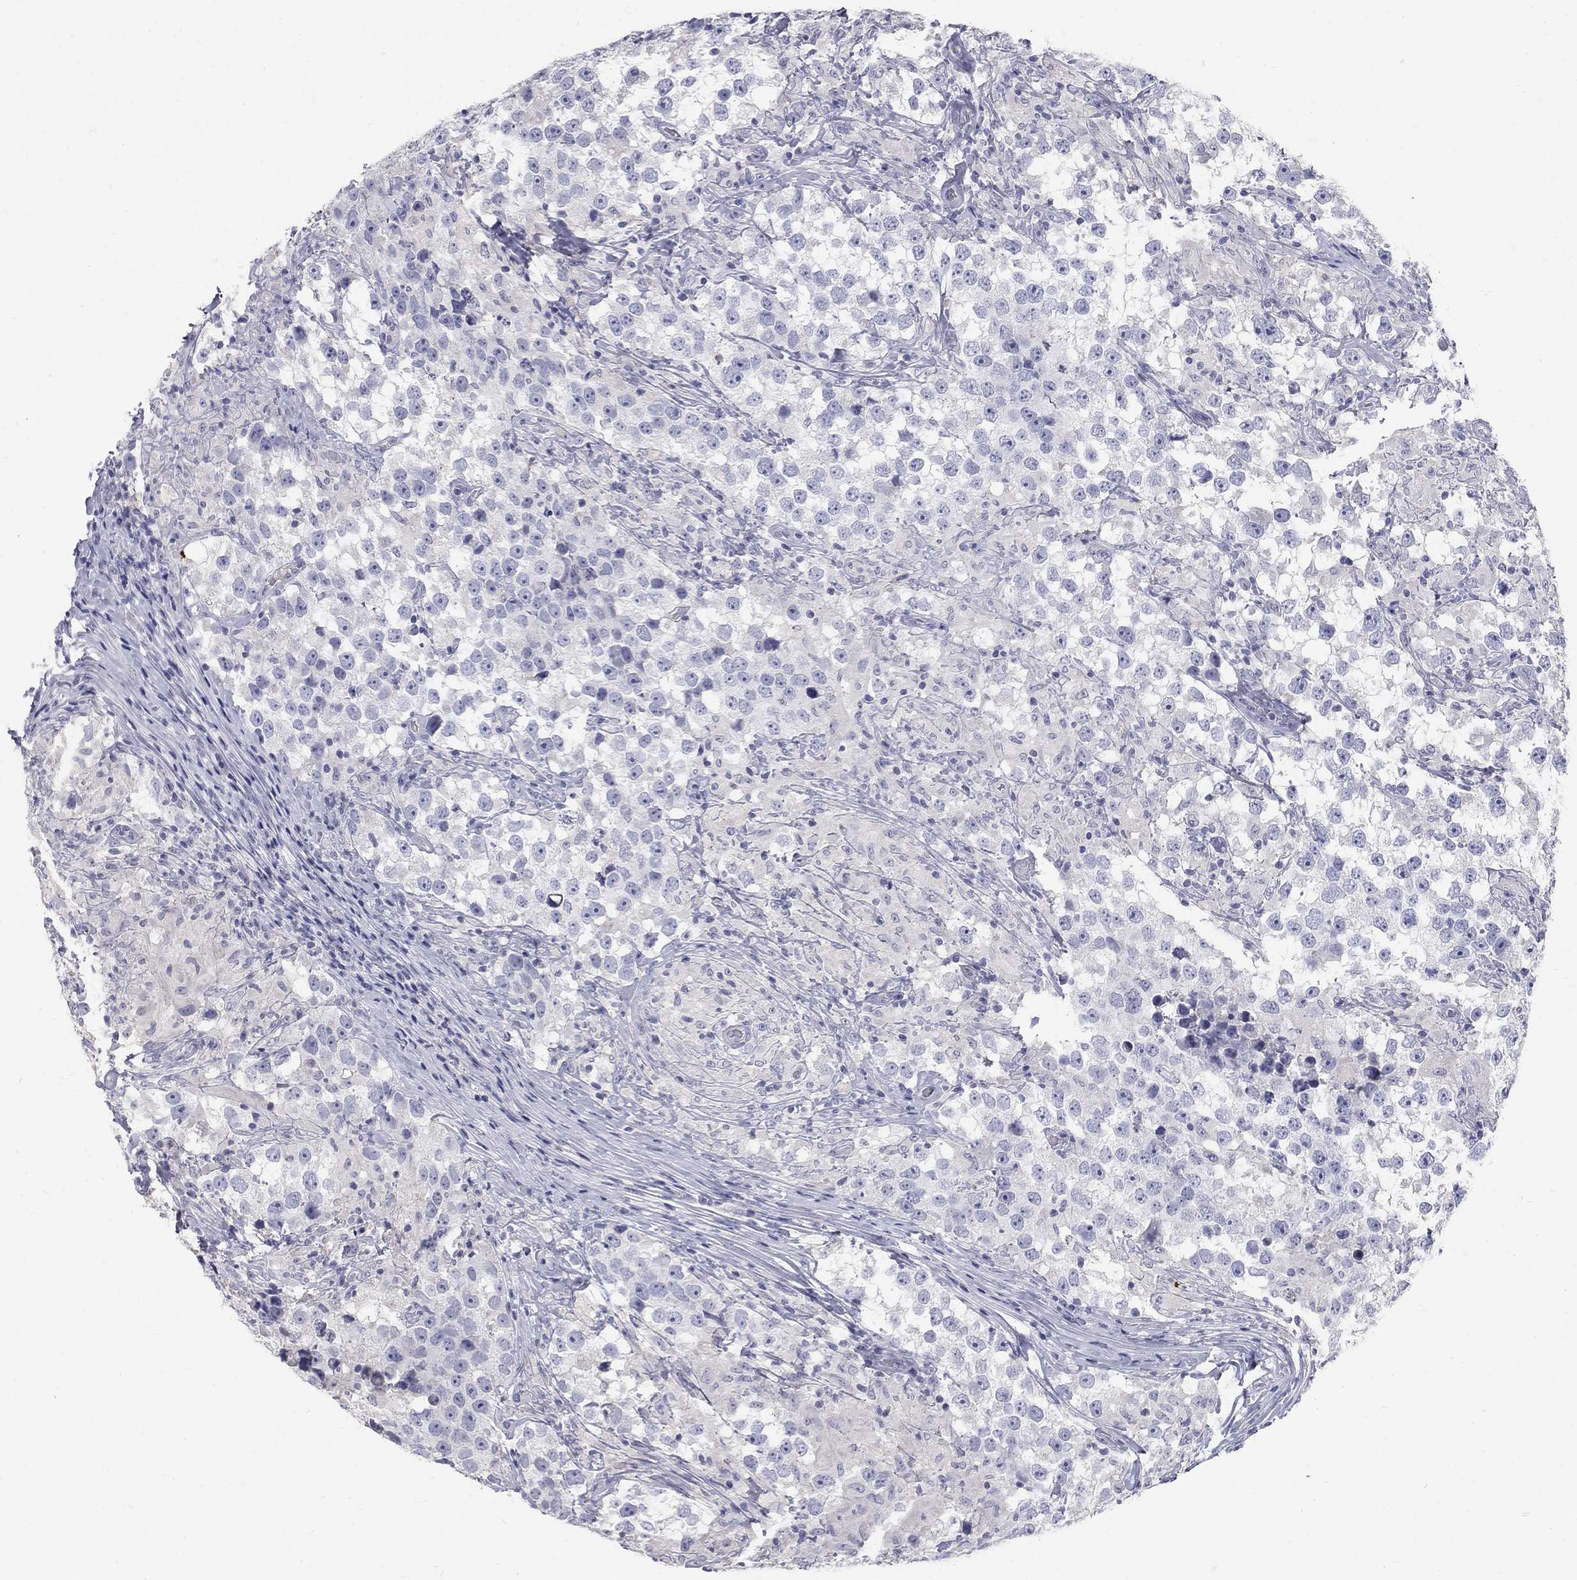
{"staining": {"intensity": "negative", "quantity": "none", "location": "none"}, "tissue": "testis cancer", "cell_type": "Tumor cells", "image_type": "cancer", "snomed": [{"axis": "morphology", "description": "Seminoma, NOS"}, {"axis": "topography", "description": "Testis"}], "caption": "Human seminoma (testis) stained for a protein using IHC displays no staining in tumor cells.", "gene": "PTH1R", "patient": {"sex": "male", "age": 46}}